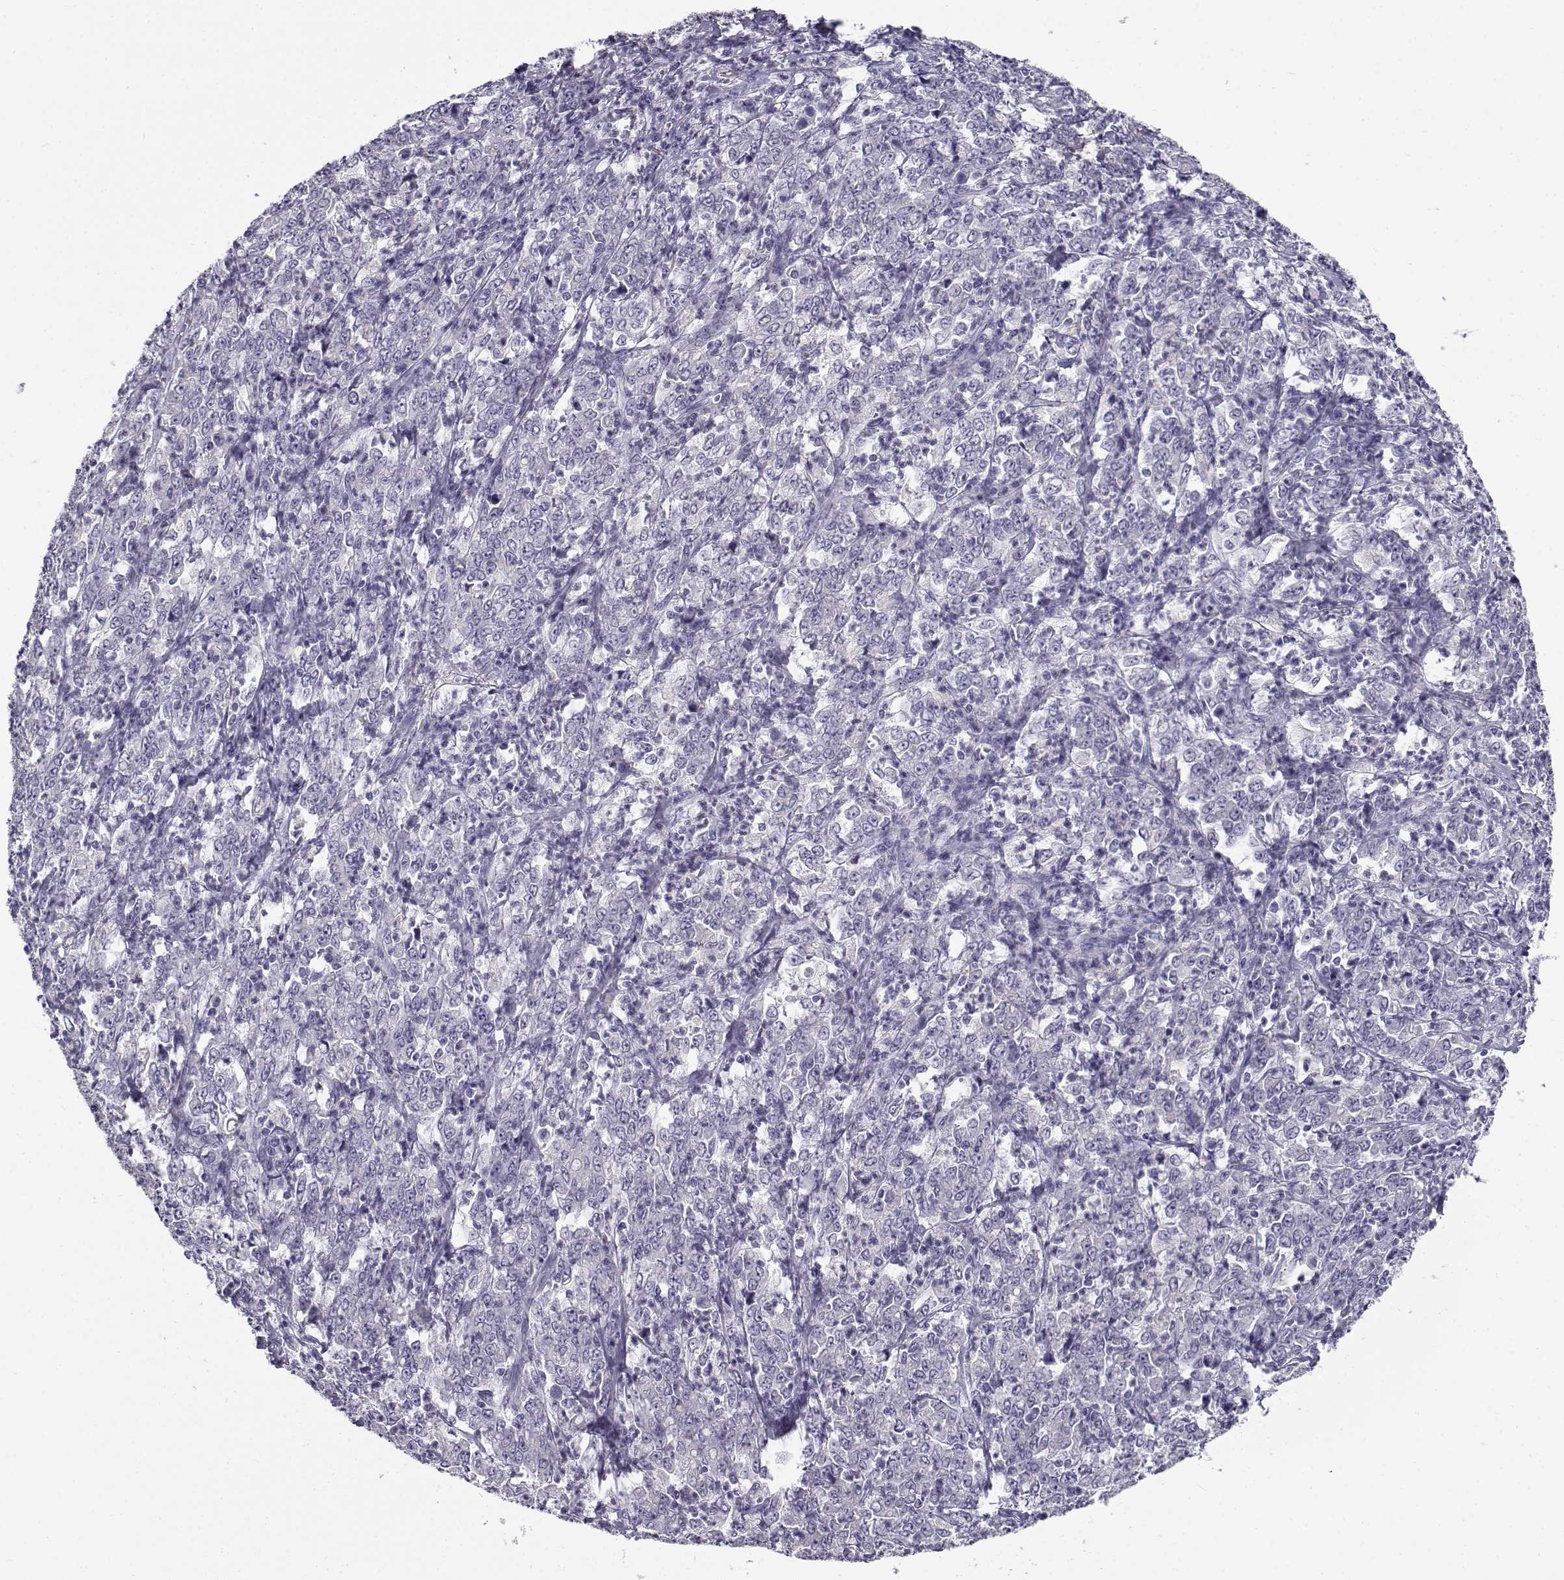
{"staining": {"intensity": "negative", "quantity": "none", "location": "none"}, "tissue": "stomach cancer", "cell_type": "Tumor cells", "image_type": "cancer", "snomed": [{"axis": "morphology", "description": "Adenocarcinoma, NOS"}, {"axis": "topography", "description": "Stomach, lower"}], "caption": "There is no significant staining in tumor cells of adenocarcinoma (stomach).", "gene": "FAM166A", "patient": {"sex": "female", "age": 71}}